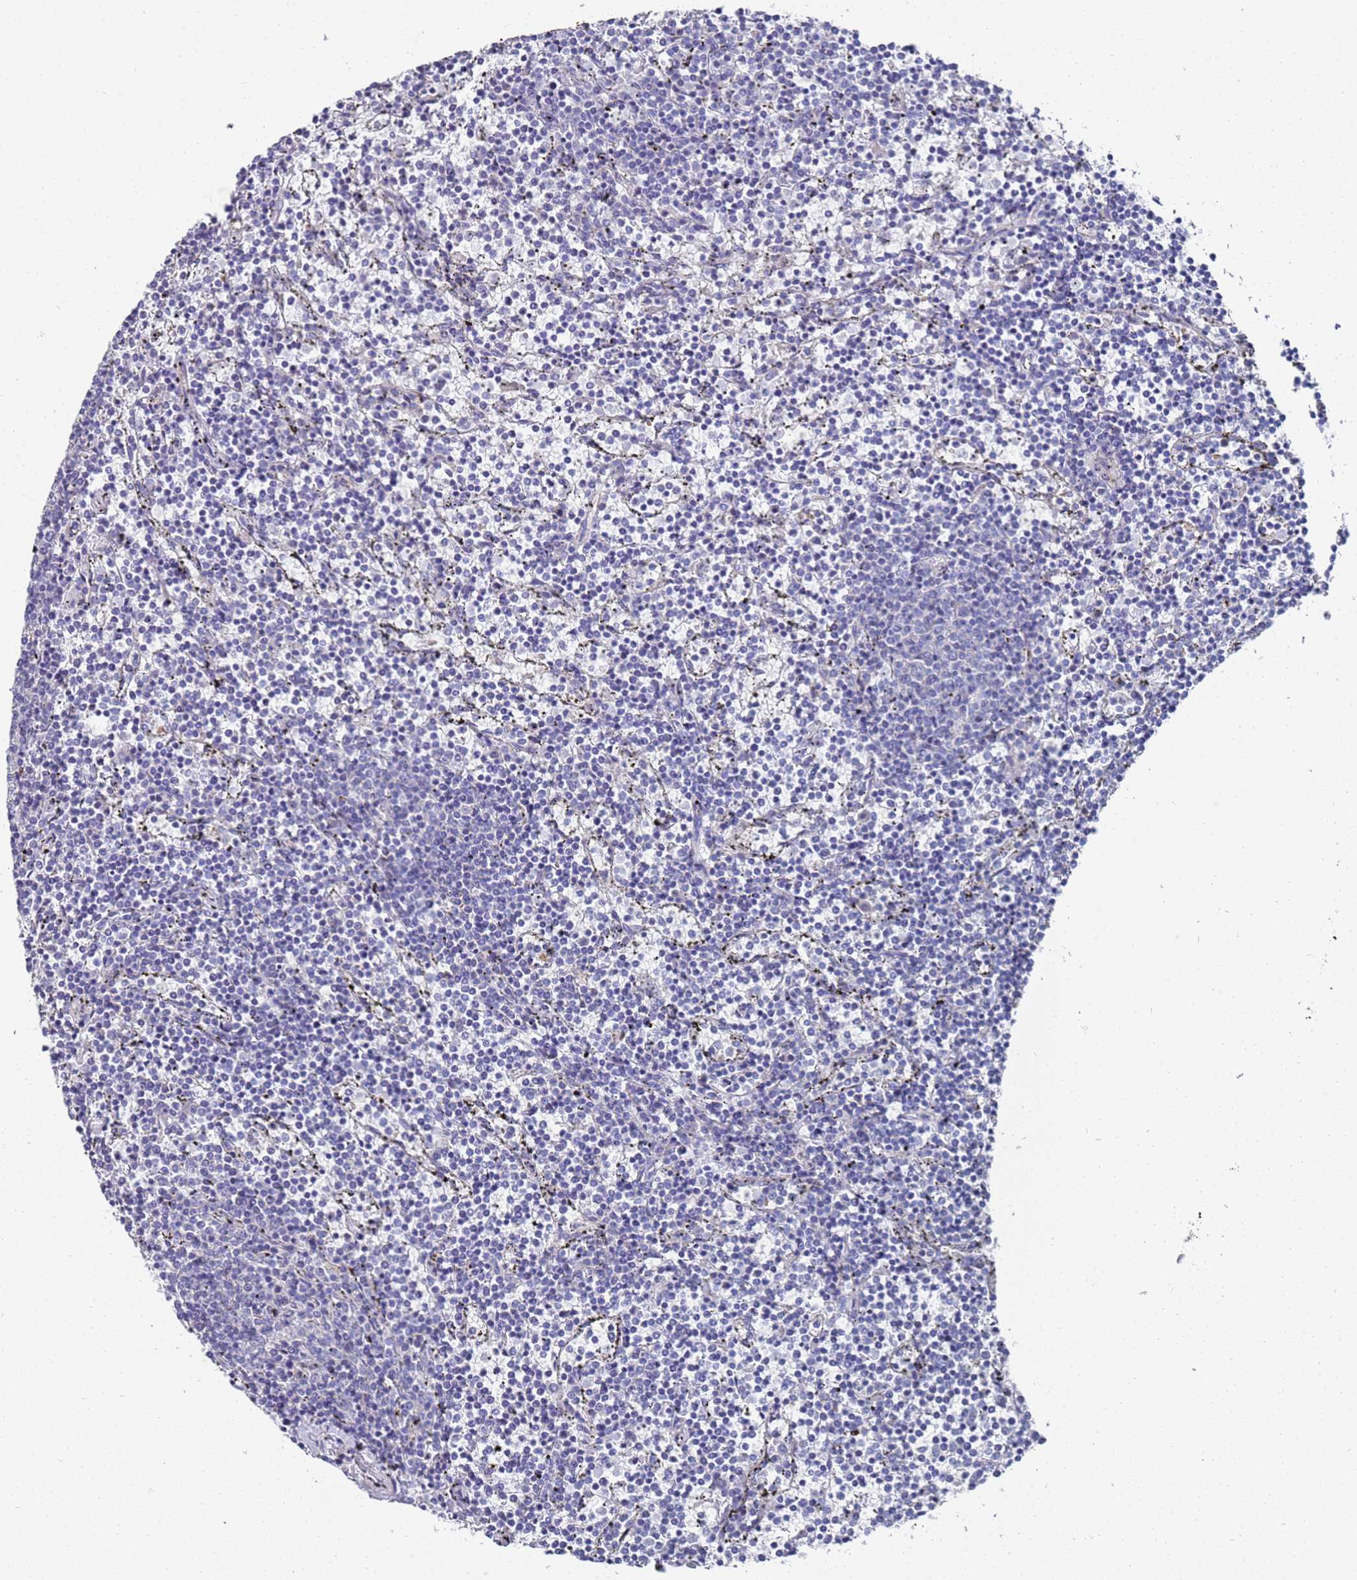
{"staining": {"intensity": "negative", "quantity": "none", "location": "none"}, "tissue": "lymphoma", "cell_type": "Tumor cells", "image_type": "cancer", "snomed": [{"axis": "morphology", "description": "Malignant lymphoma, non-Hodgkin's type, Low grade"}, {"axis": "topography", "description": "Spleen"}], "caption": "Lymphoma stained for a protein using IHC exhibits no positivity tumor cells.", "gene": "SCAPER", "patient": {"sex": "female", "age": 50}}